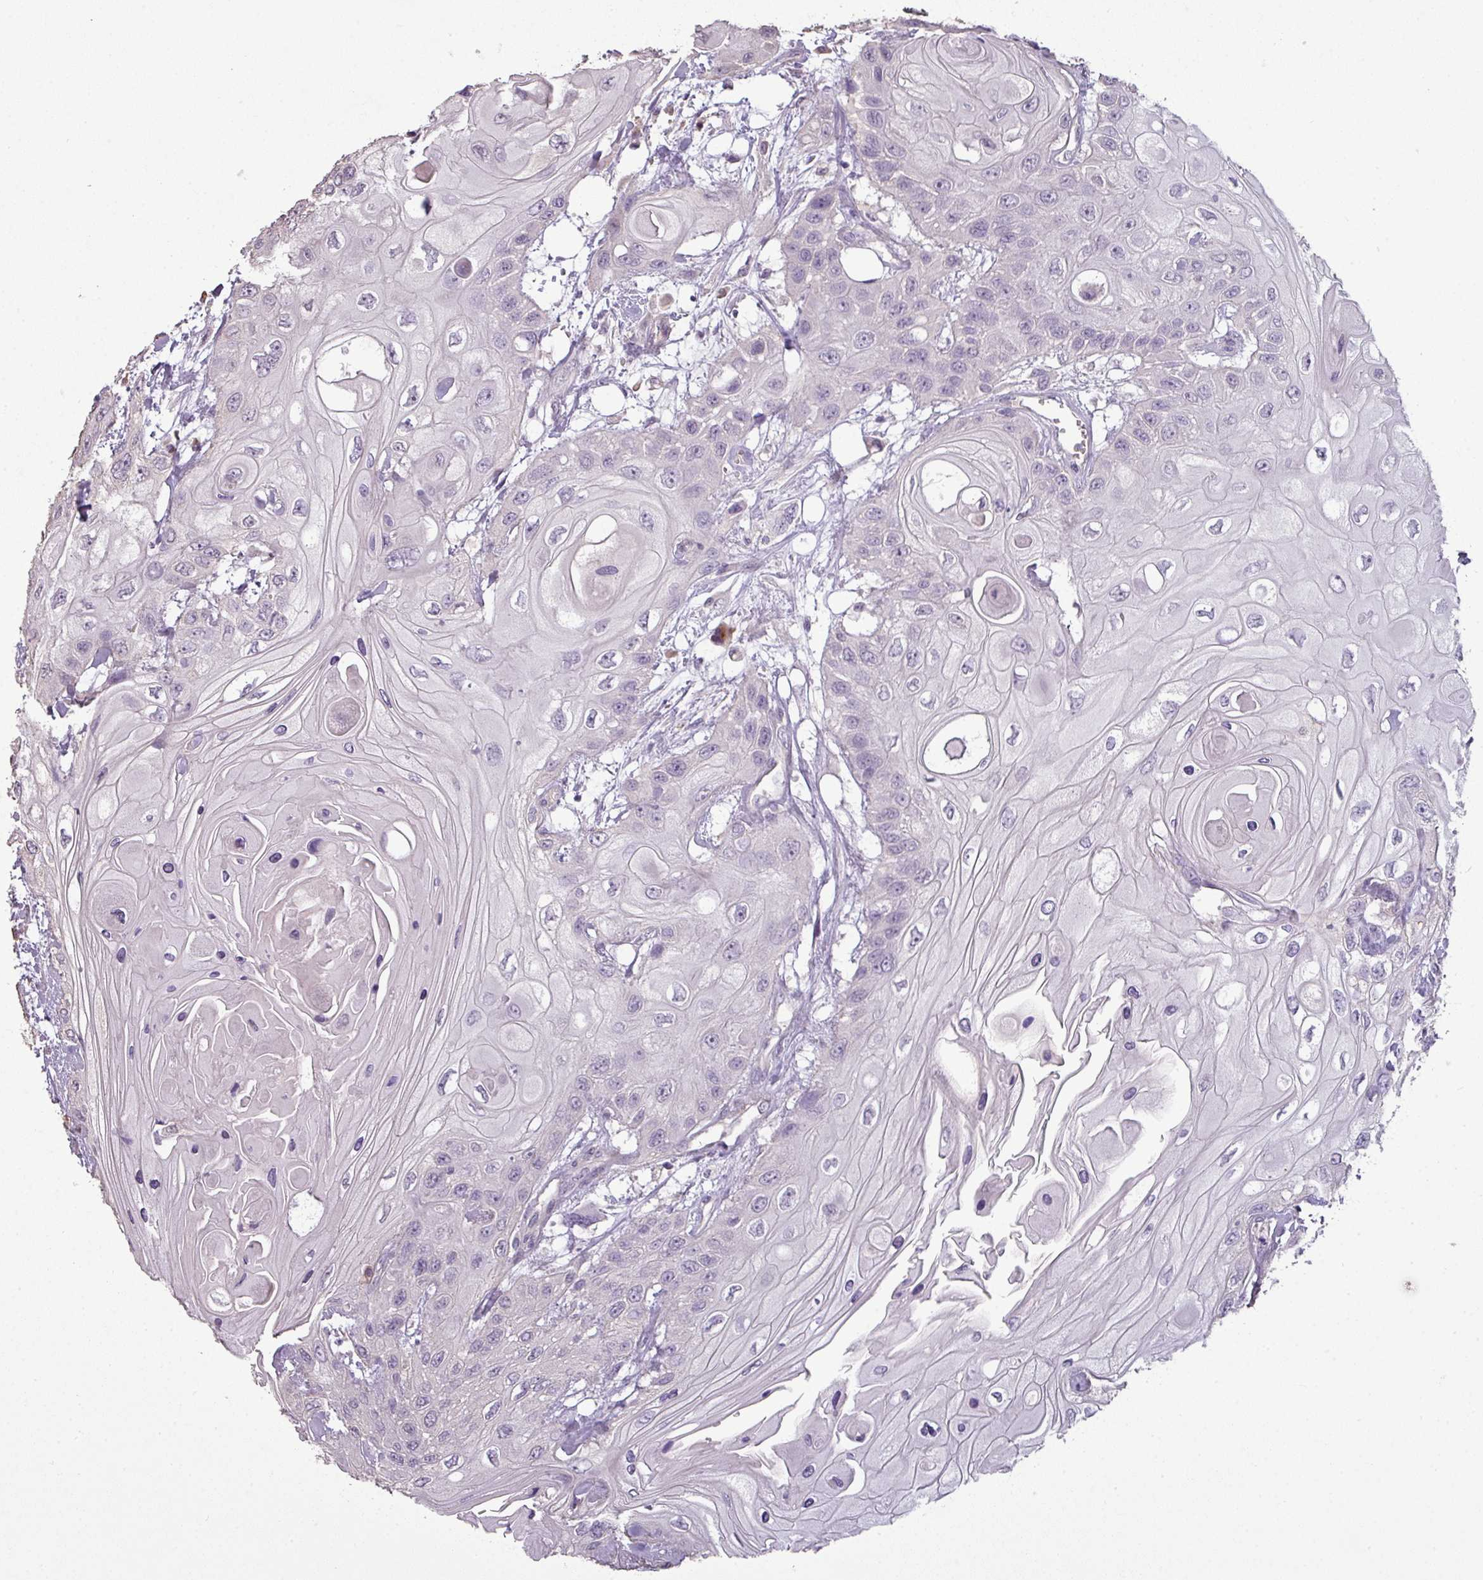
{"staining": {"intensity": "negative", "quantity": "none", "location": "none"}, "tissue": "head and neck cancer", "cell_type": "Tumor cells", "image_type": "cancer", "snomed": [{"axis": "morphology", "description": "Squamous cell carcinoma, NOS"}, {"axis": "topography", "description": "Head-Neck"}], "caption": "Immunohistochemistry of head and neck cancer shows no staining in tumor cells.", "gene": "LY9", "patient": {"sex": "female", "age": 43}}